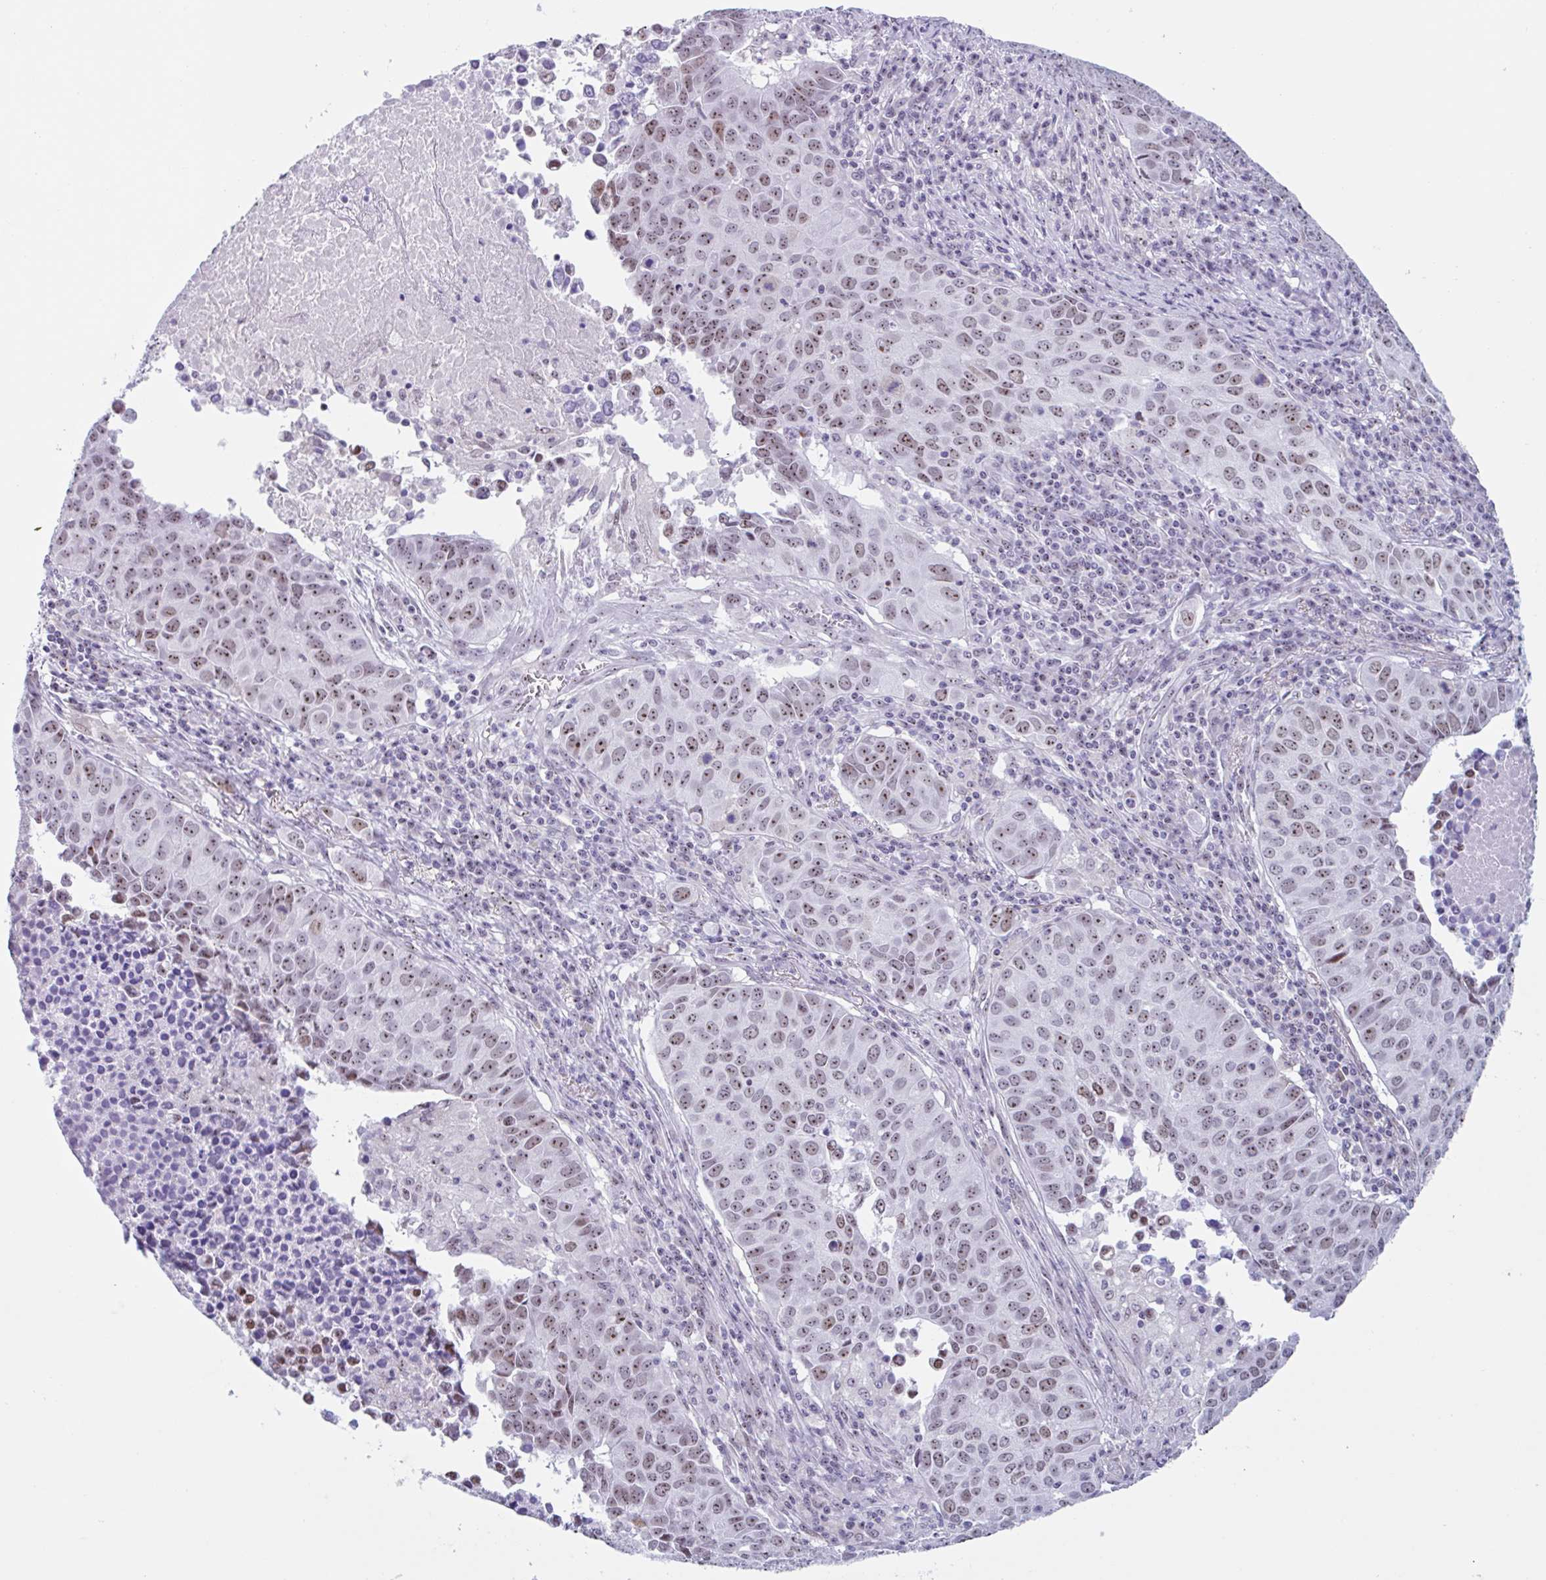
{"staining": {"intensity": "moderate", "quantity": ">75%", "location": "nuclear"}, "tissue": "lung cancer", "cell_type": "Tumor cells", "image_type": "cancer", "snomed": [{"axis": "morphology", "description": "Adenocarcinoma, NOS"}, {"axis": "topography", "description": "Lung"}], "caption": "A high-resolution image shows IHC staining of lung cancer, which shows moderate nuclear positivity in about >75% of tumor cells.", "gene": "LENG9", "patient": {"sex": "female", "age": 50}}